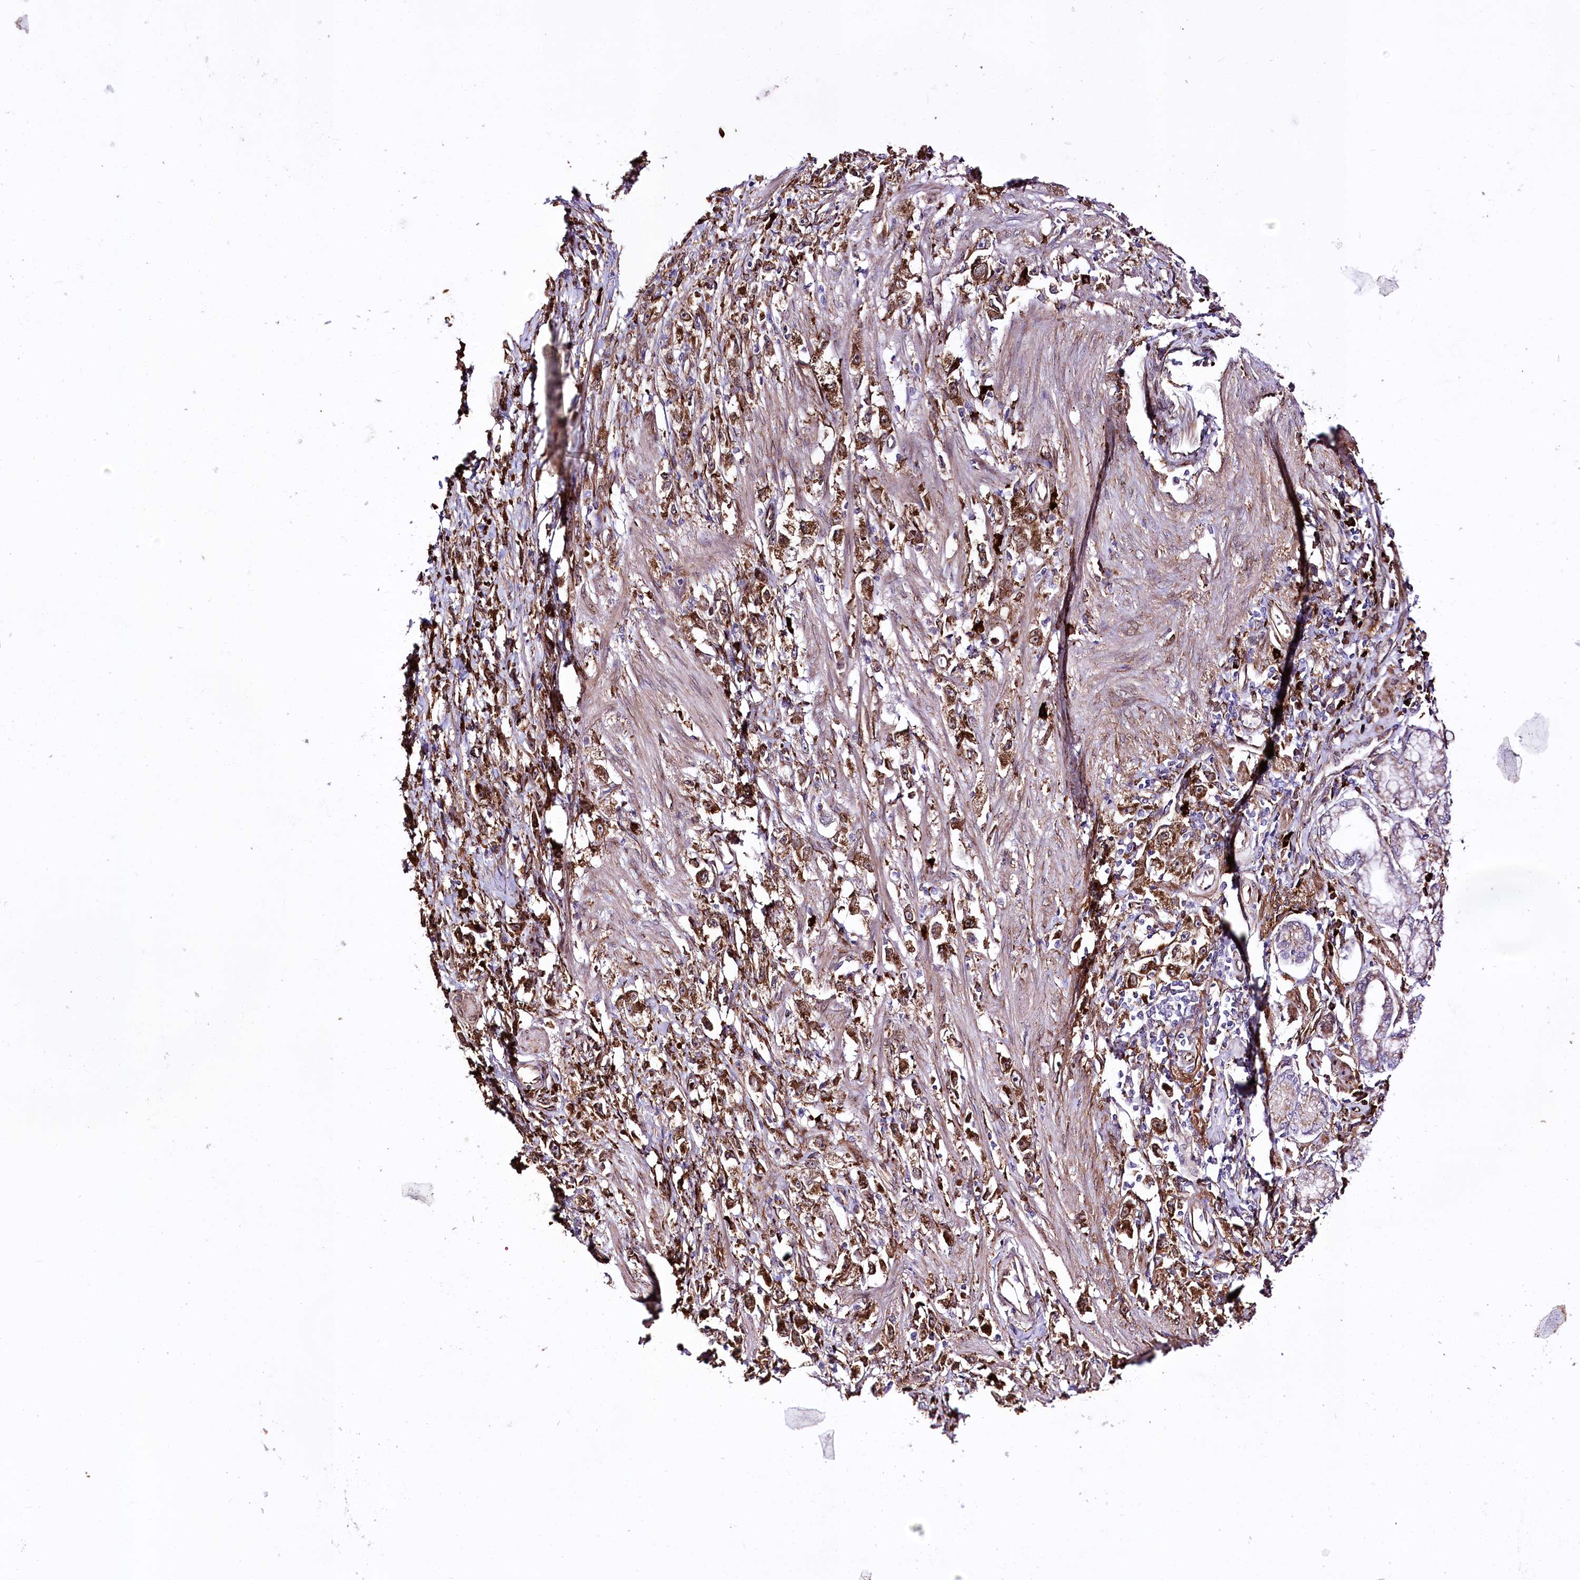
{"staining": {"intensity": "moderate", "quantity": ">75%", "location": "cytoplasmic/membranous"}, "tissue": "stomach cancer", "cell_type": "Tumor cells", "image_type": "cancer", "snomed": [{"axis": "morphology", "description": "Adenocarcinoma, NOS"}, {"axis": "topography", "description": "Stomach"}], "caption": "Stomach cancer (adenocarcinoma) was stained to show a protein in brown. There is medium levels of moderate cytoplasmic/membranous positivity in approximately >75% of tumor cells. (DAB (3,3'-diaminobenzidine) = brown stain, brightfield microscopy at high magnification).", "gene": "WWC1", "patient": {"sex": "female", "age": 59}}